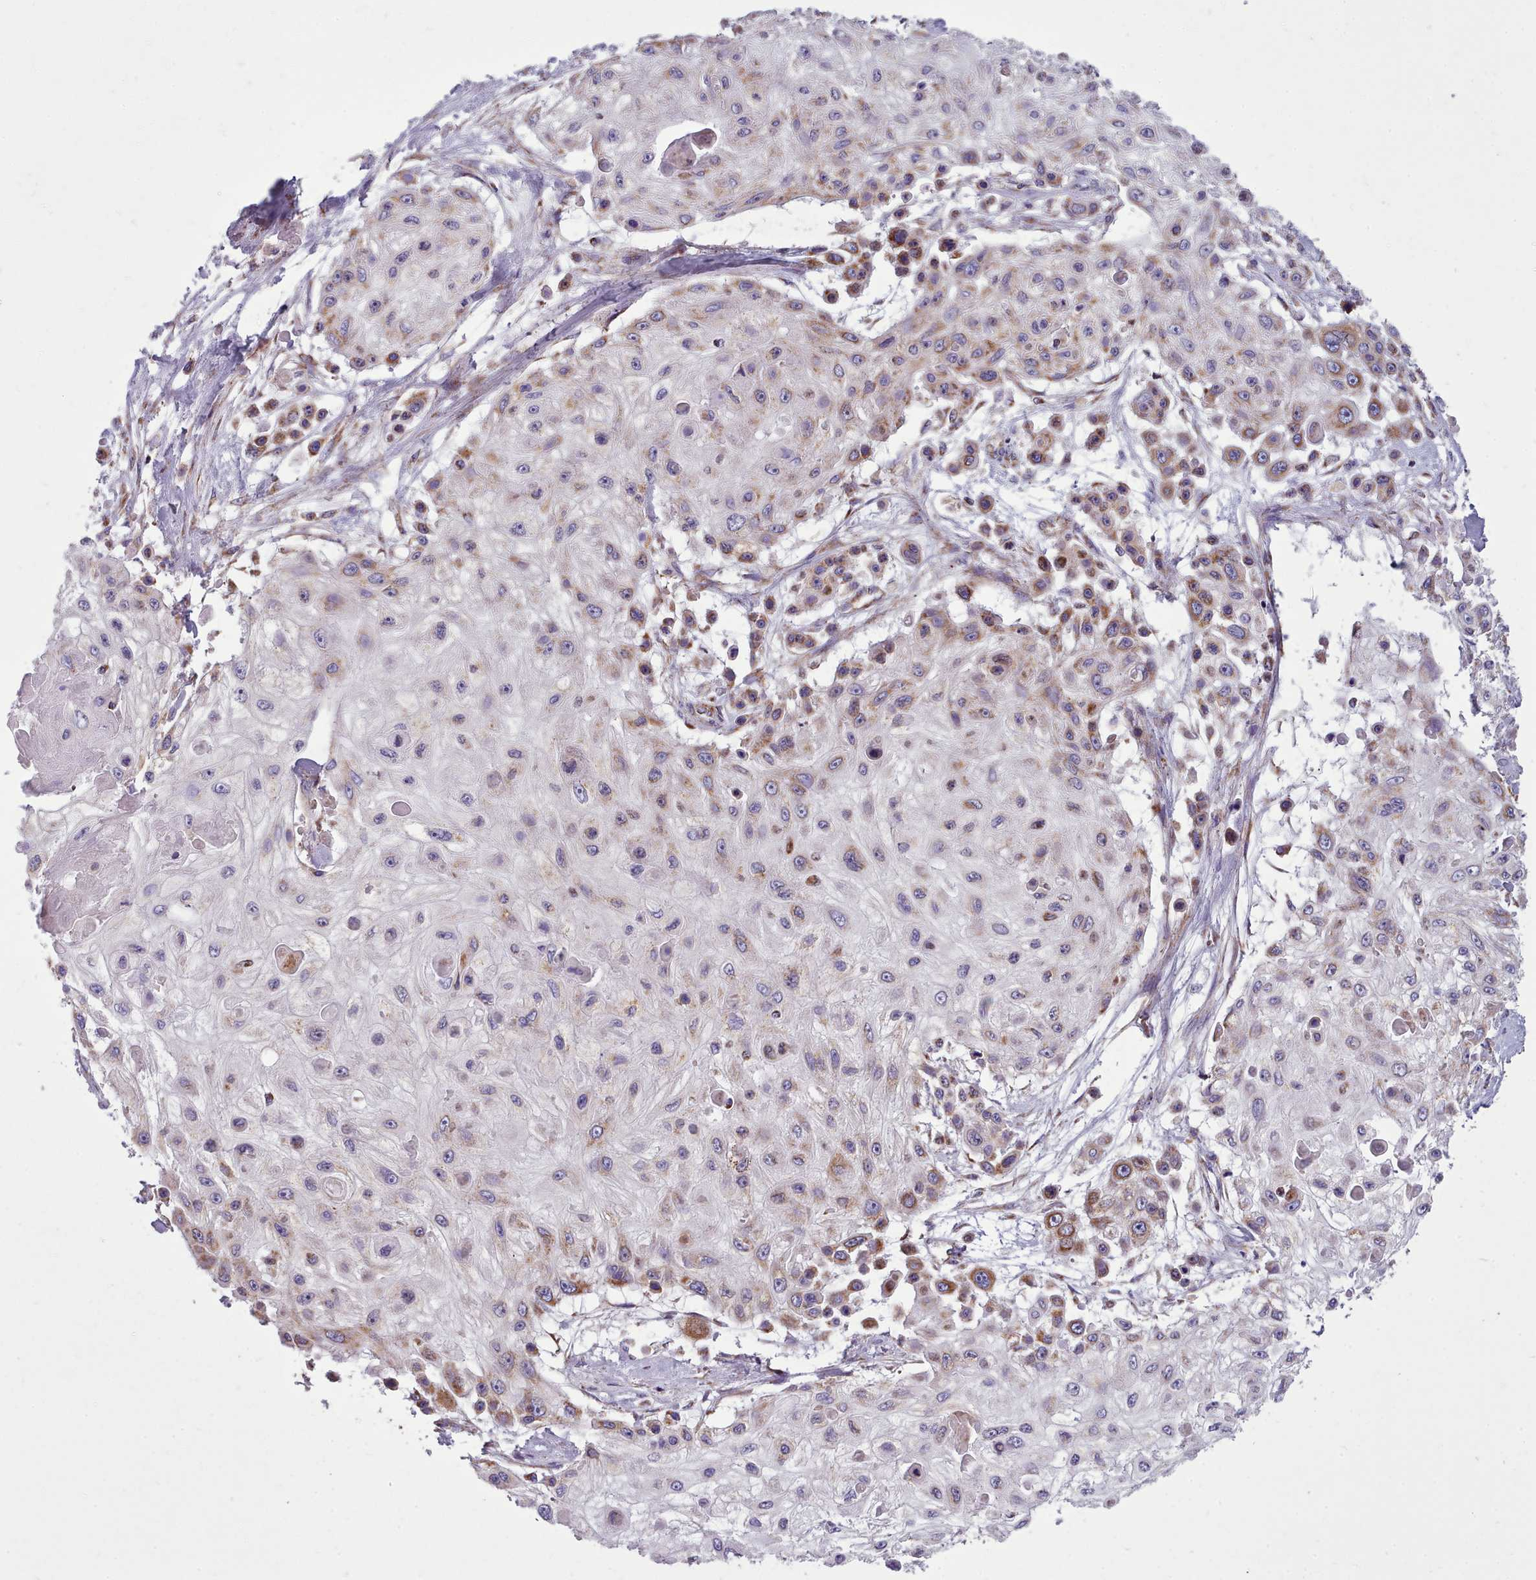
{"staining": {"intensity": "strong", "quantity": "25%-75%", "location": "cytoplasmic/membranous"}, "tissue": "skin cancer", "cell_type": "Tumor cells", "image_type": "cancer", "snomed": [{"axis": "morphology", "description": "Squamous cell carcinoma, NOS"}, {"axis": "topography", "description": "Skin"}], "caption": "Protein analysis of squamous cell carcinoma (skin) tissue reveals strong cytoplasmic/membranous positivity in about 25%-75% of tumor cells. Using DAB (3,3'-diaminobenzidine) (brown) and hematoxylin (blue) stains, captured at high magnification using brightfield microscopy.", "gene": "SRP54", "patient": {"sex": "male", "age": 67}}